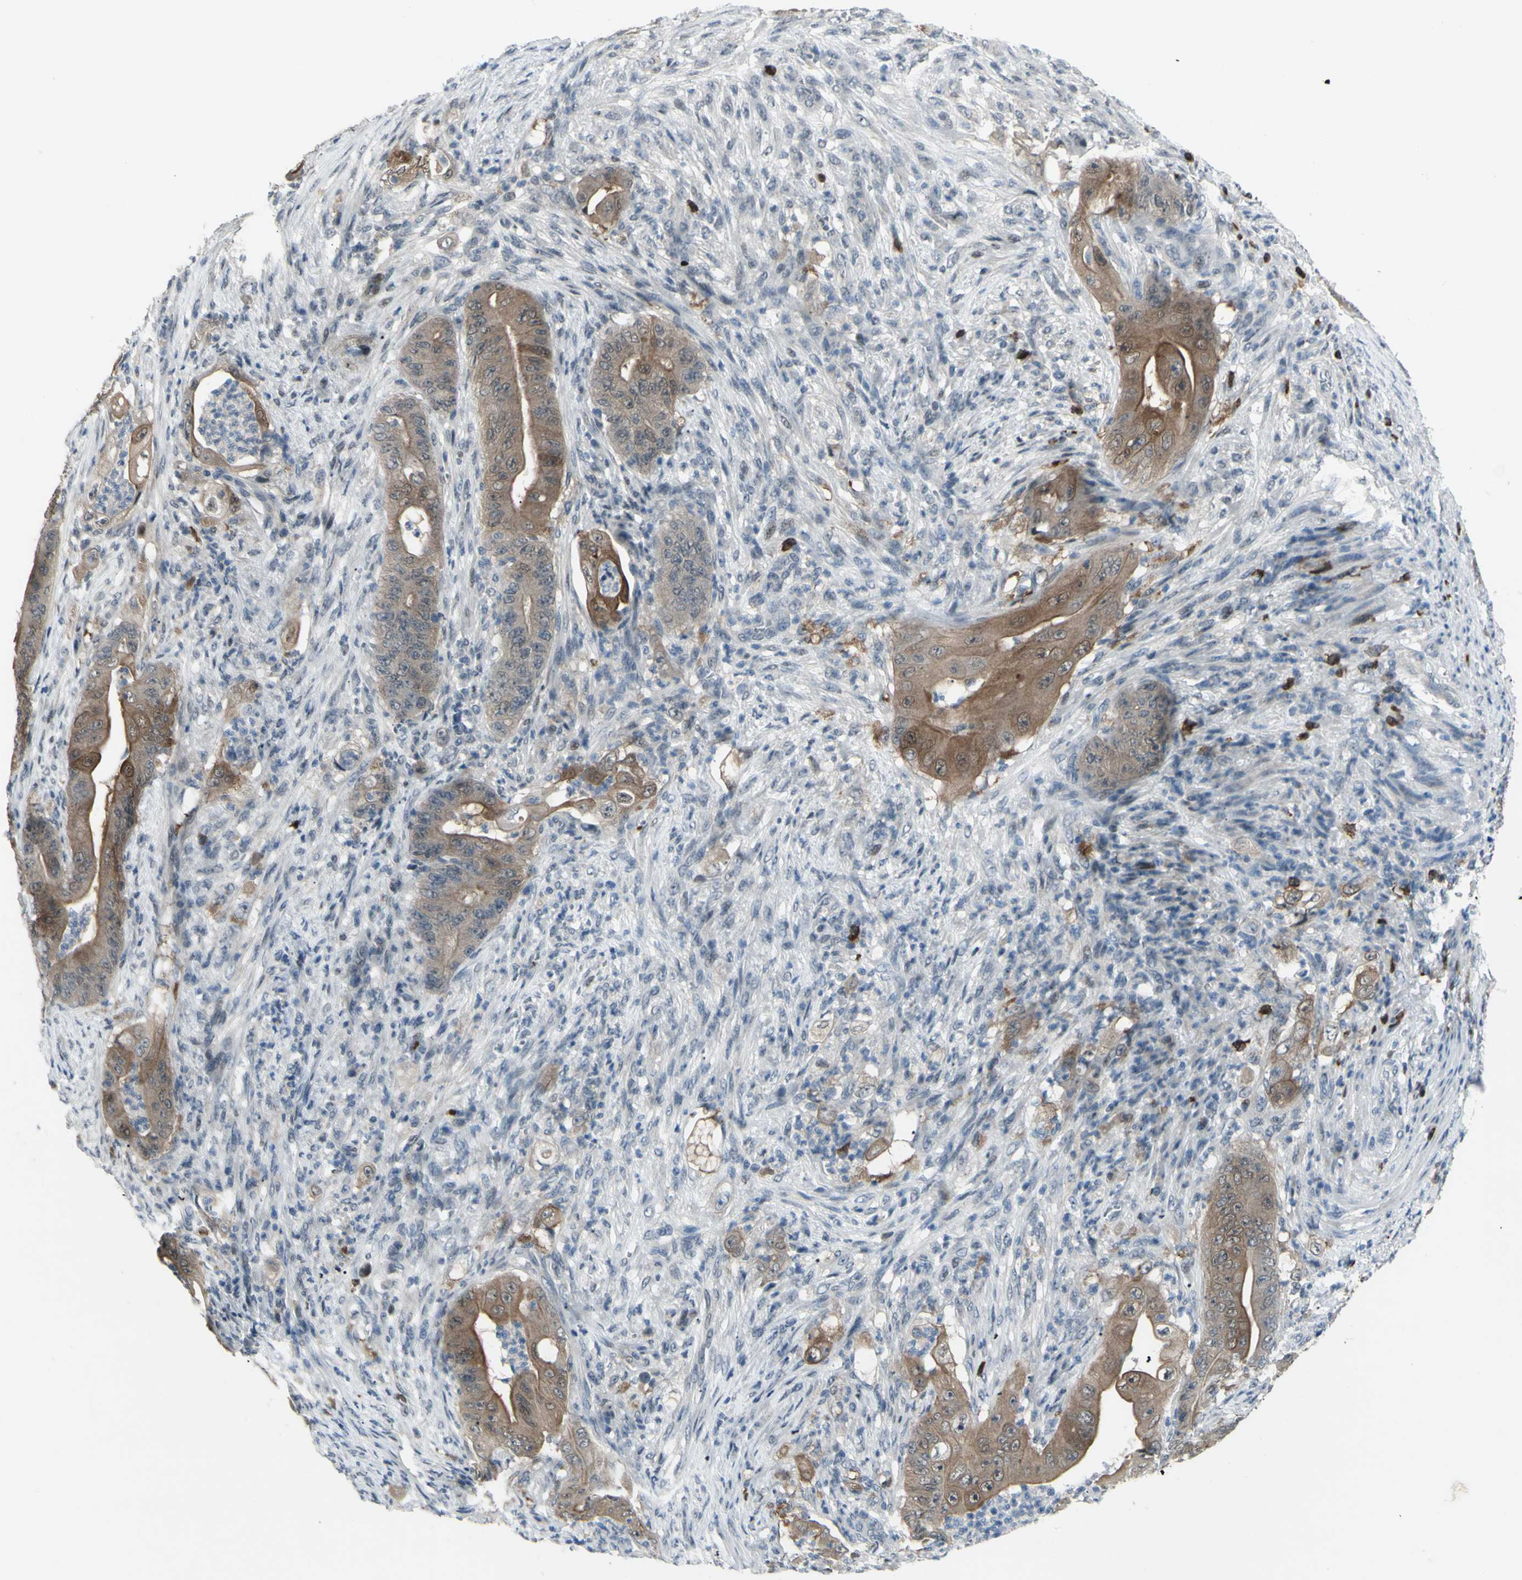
{"staining": {"intensity": "moderate", "quantity": ">75%", "location": "cytoplasmic/membranous"}, "tissue": "stomach cancer", "cell_type": "Tumor cells", "image_type": "cancer", "snomed": [{"axis": "morphology", "description": "Adenocarcinoma, NOS"}, {"axis": "topography", "description": "Stomach"}], "caption": "Moderate cytoplasmic/membranous staining for a protein is appreciated in about >75% of tumor cells of stomach adenocarcinoma using immunohistochemistry.", "gene": "ETNK1", "patient": {"sex": "female", "age": 73}}